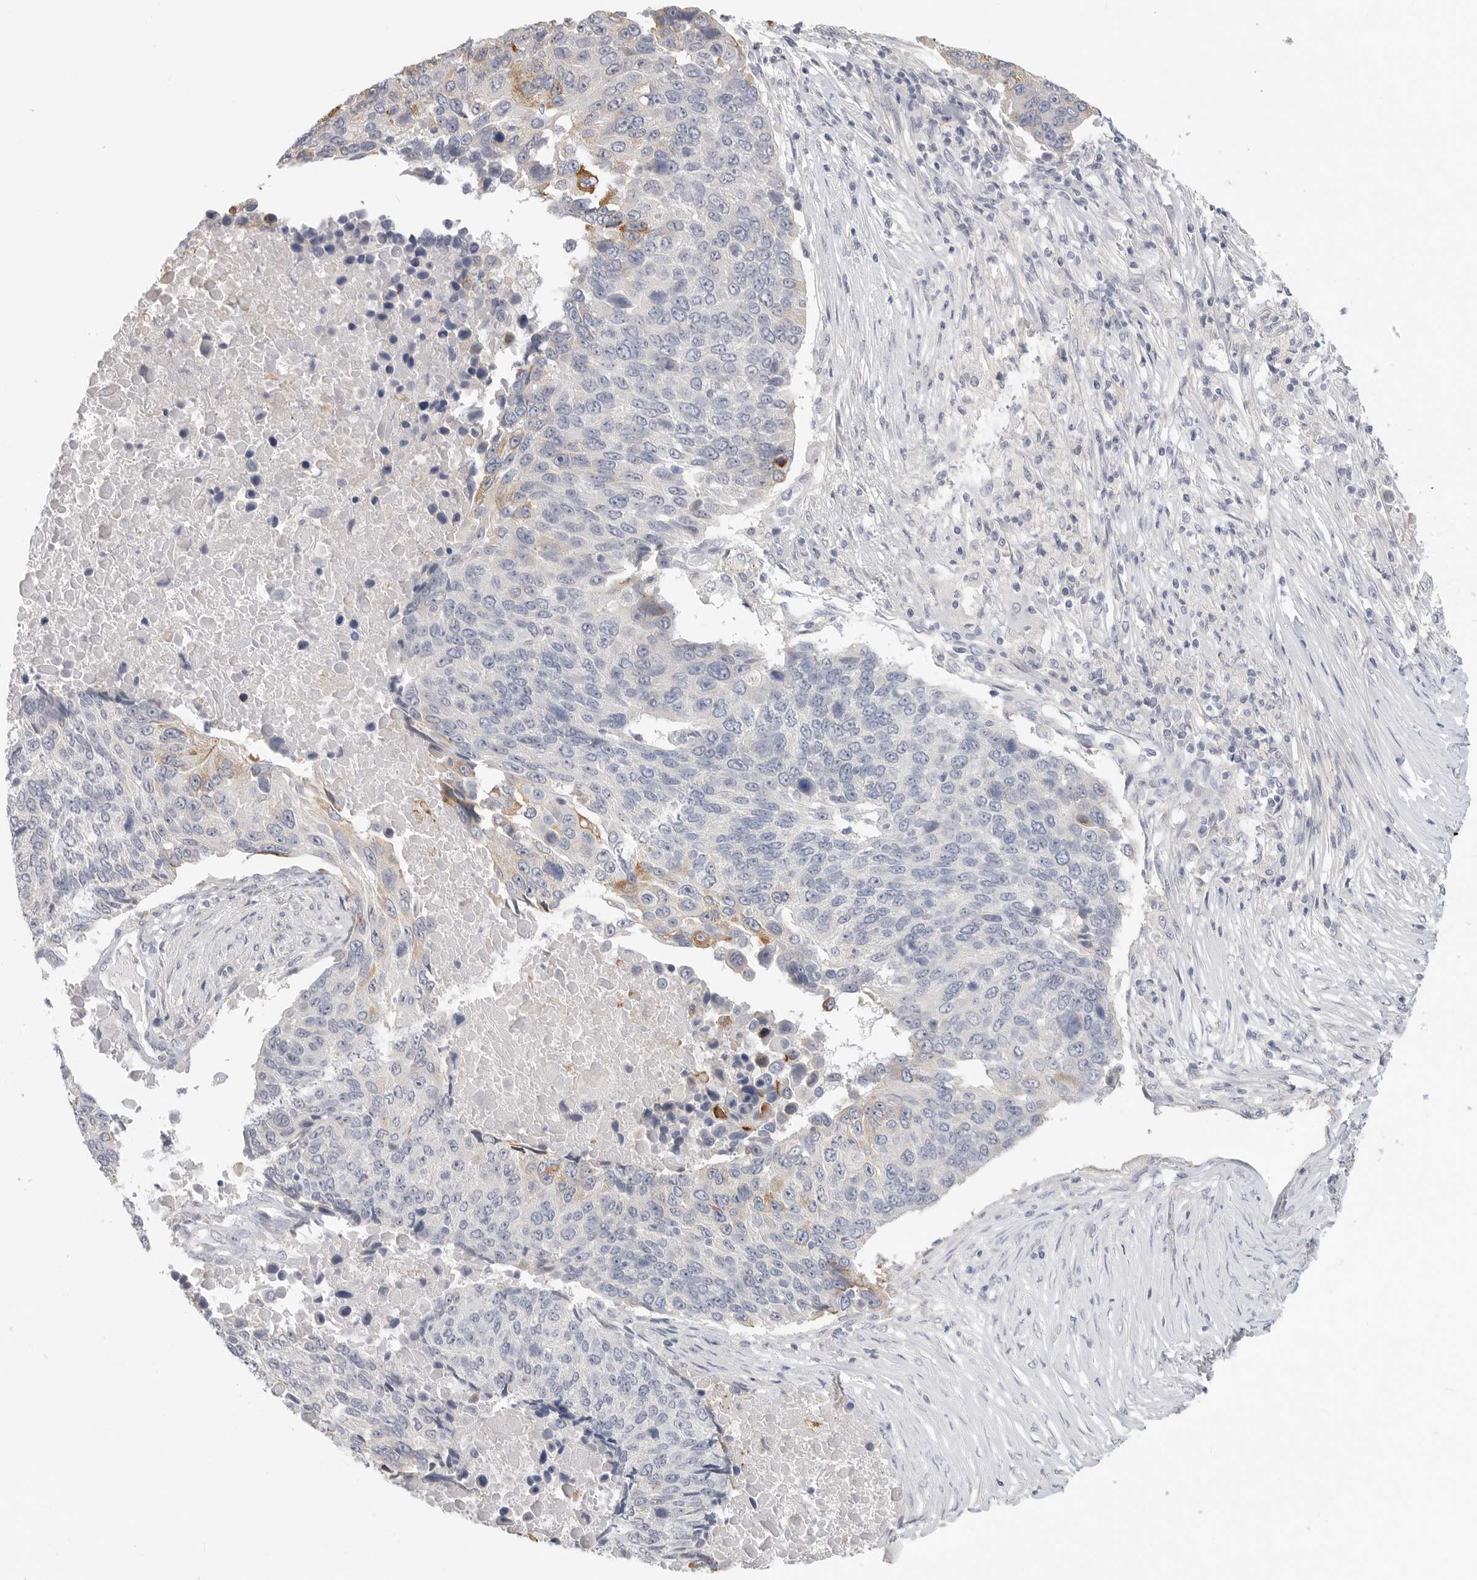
{"staining": {"intensity": "moderate", "quantity": "<25%", "location": "cytoplasmic/membranous"}, "tissue": "lung cancer", "cell_type": "Tumor cells", "image_type": "cancer", "snomed": [{"axis": "morphology", "description": "Squamous cell carcinoma, NOS"}, {"axis": "topography", "description": "Lung"}], "caption": "Immunohistochemical staining of lung cancer (squamous cell carcinoma) reveals low levels of moderate cytoplasmic/membranous protein positivity in about <25% of tumor cells. (Stains: DAB in brown, nuclei in blue, Microscopy: brightfield microscopy at high magnification).", "gene": "FBN2", "patient": {"sex": "male", "age": 66}}